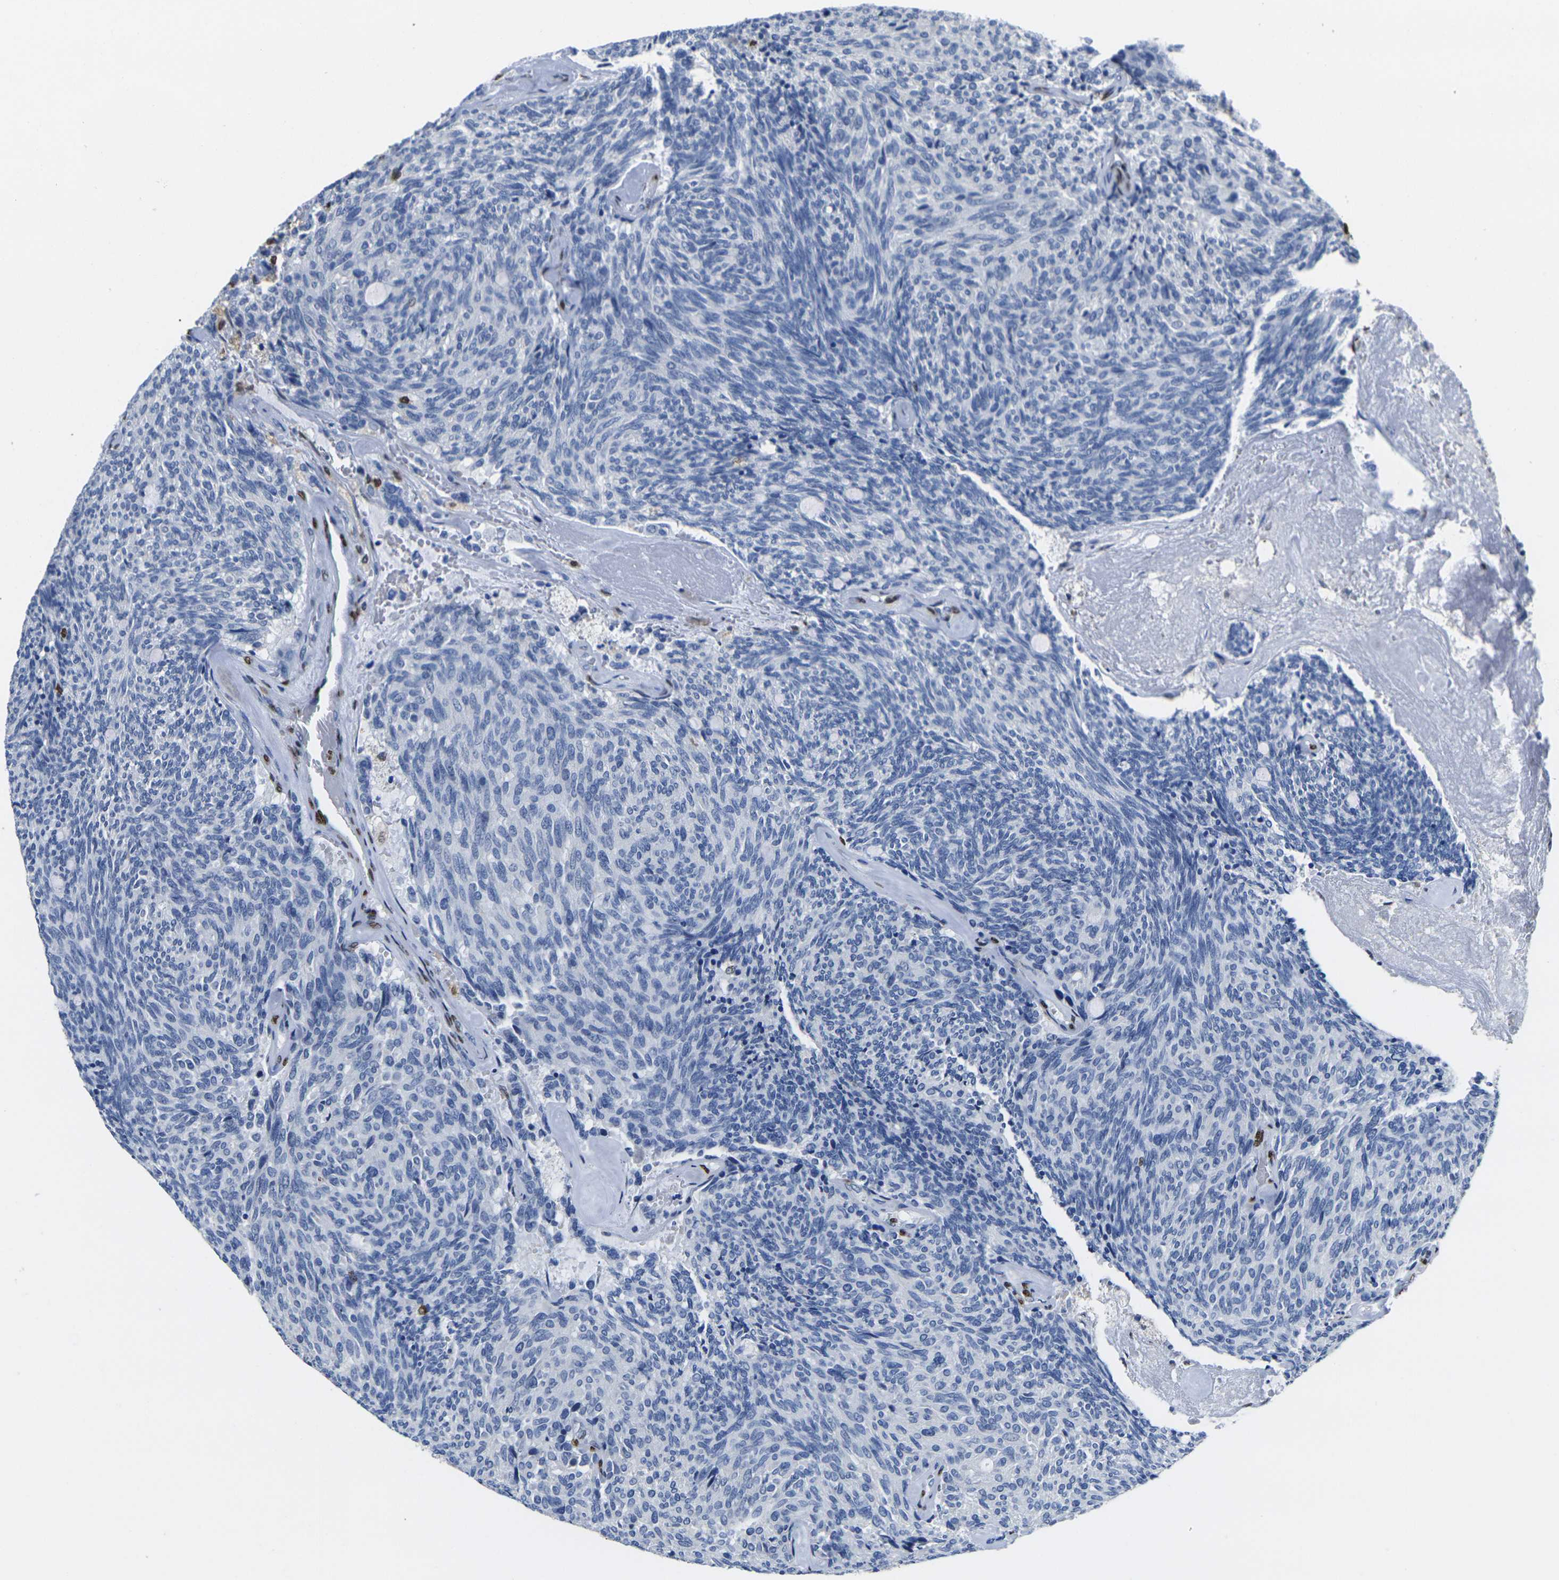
{"staining": {"intensity": "negative", "quantity": "none", "location": "none"}, "tissue": "carcinoid", "cell_type": "Tumor cells", "image_type": "cancer", "snomed": [{"axis": "morphology", "description": "Carcinoid, malignant, NOS"}, {"axis": "topography", "description": "Pancreas"}], "caption": "Immunohistochemistry (IHC) photomicrograph of malignant carcinoid stained for a protein (brown), which shows no staining in tumor cells.", "gene": "DRAXIN", "patient": {"sex": "female", "age": 54}}